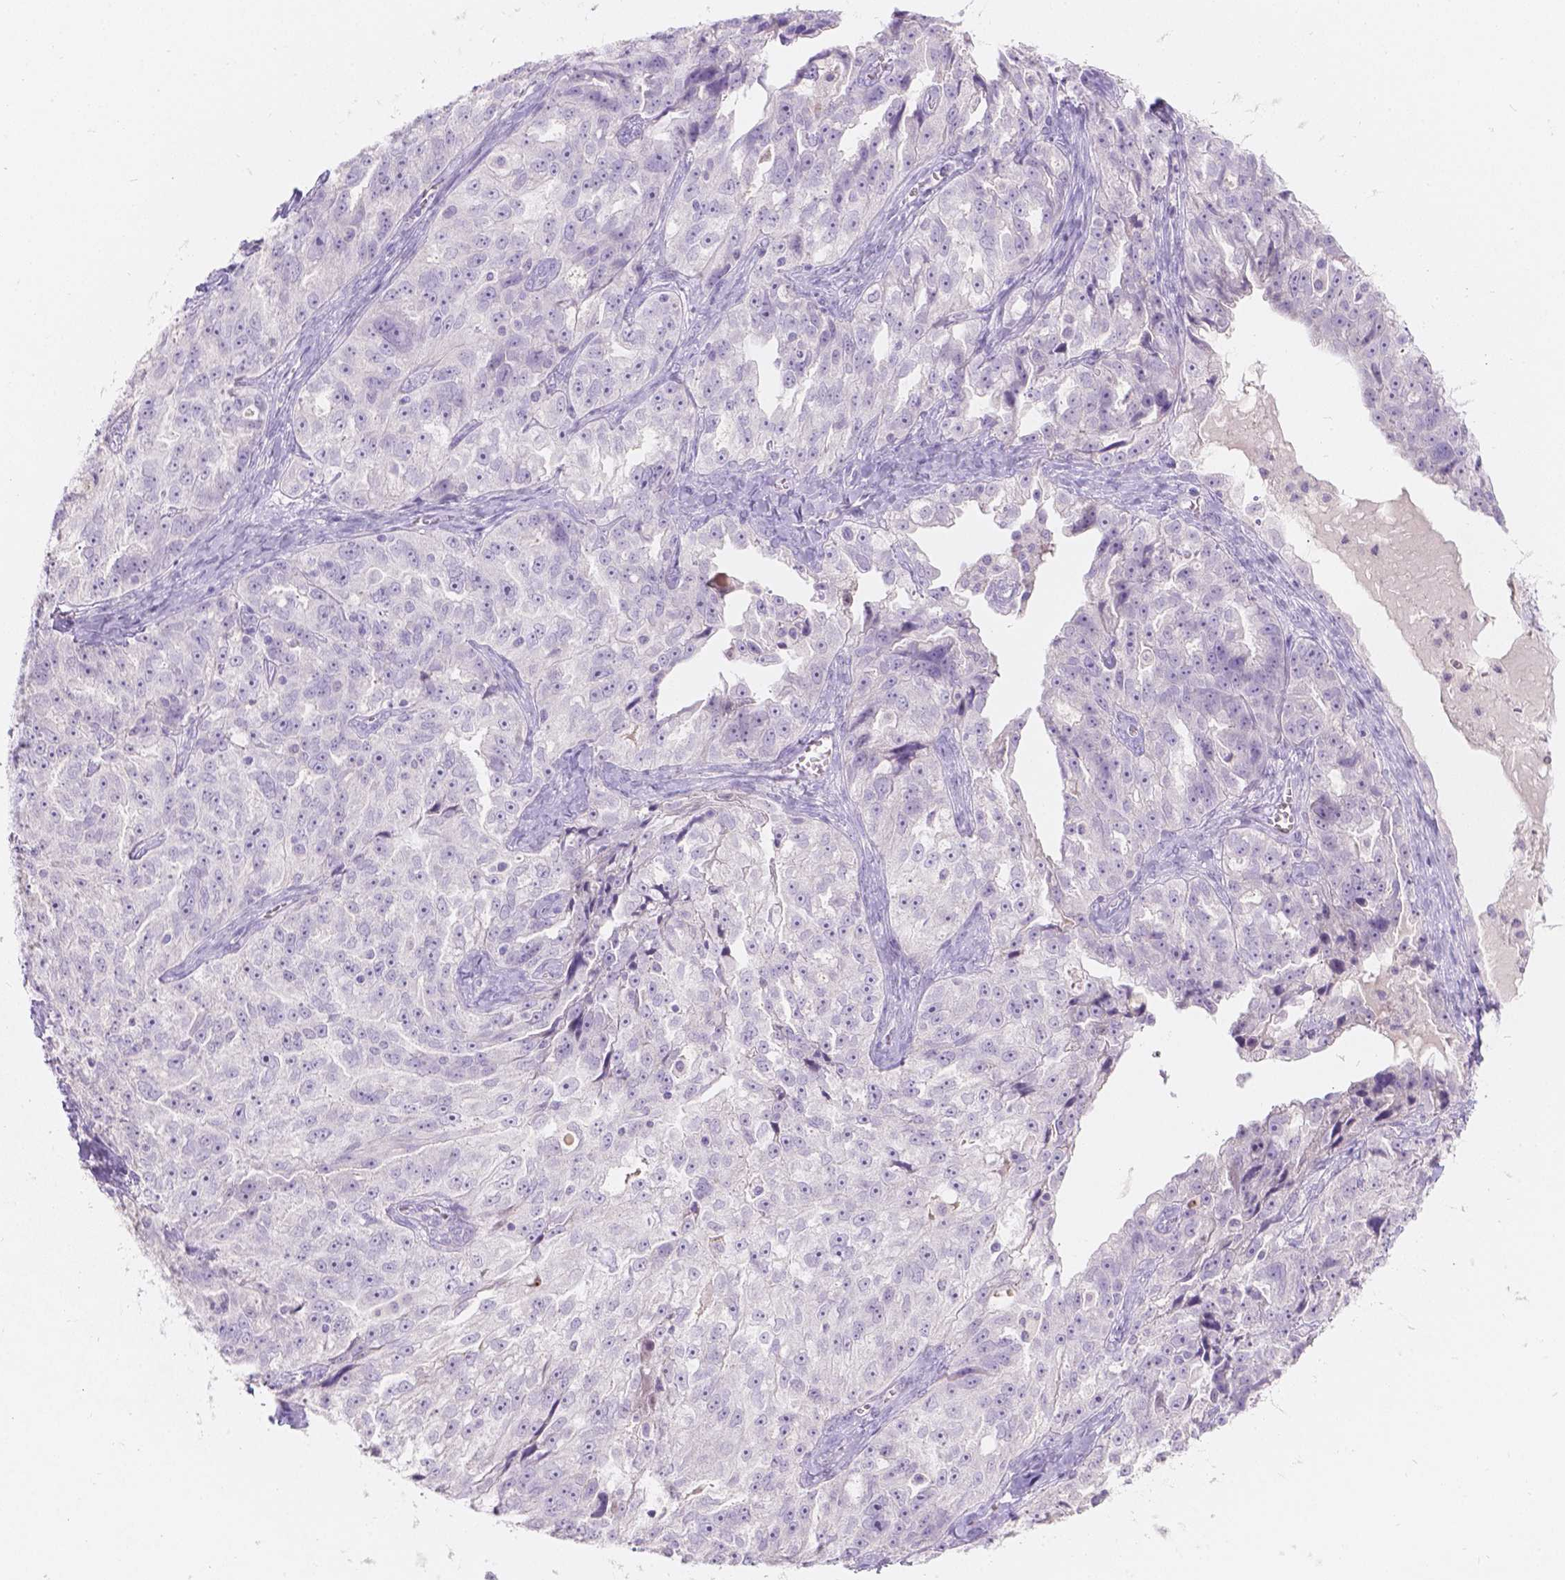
{"staining": {"intensity": "negative", "quantity": "none", "location": "none"}, "tissue": "ovarian cancer", "cell_type": "Tumor cells", "image_type": "cancer", "snomed": [{"axis": "morphology", "description": "Cystadenocarcinoma, serous, NOS"}, {"axis": "topography", "description": "Ovary"}], "caption": "This photomicrograph is of ovarian cancer stained with immunohistochemistry (IHC) to label a protein in brown with the nuclei are counter-stained blue. There is no positivity in tumor cells.", "gene": "HTN3", "patient": {"sex": "female", "age": 51}}